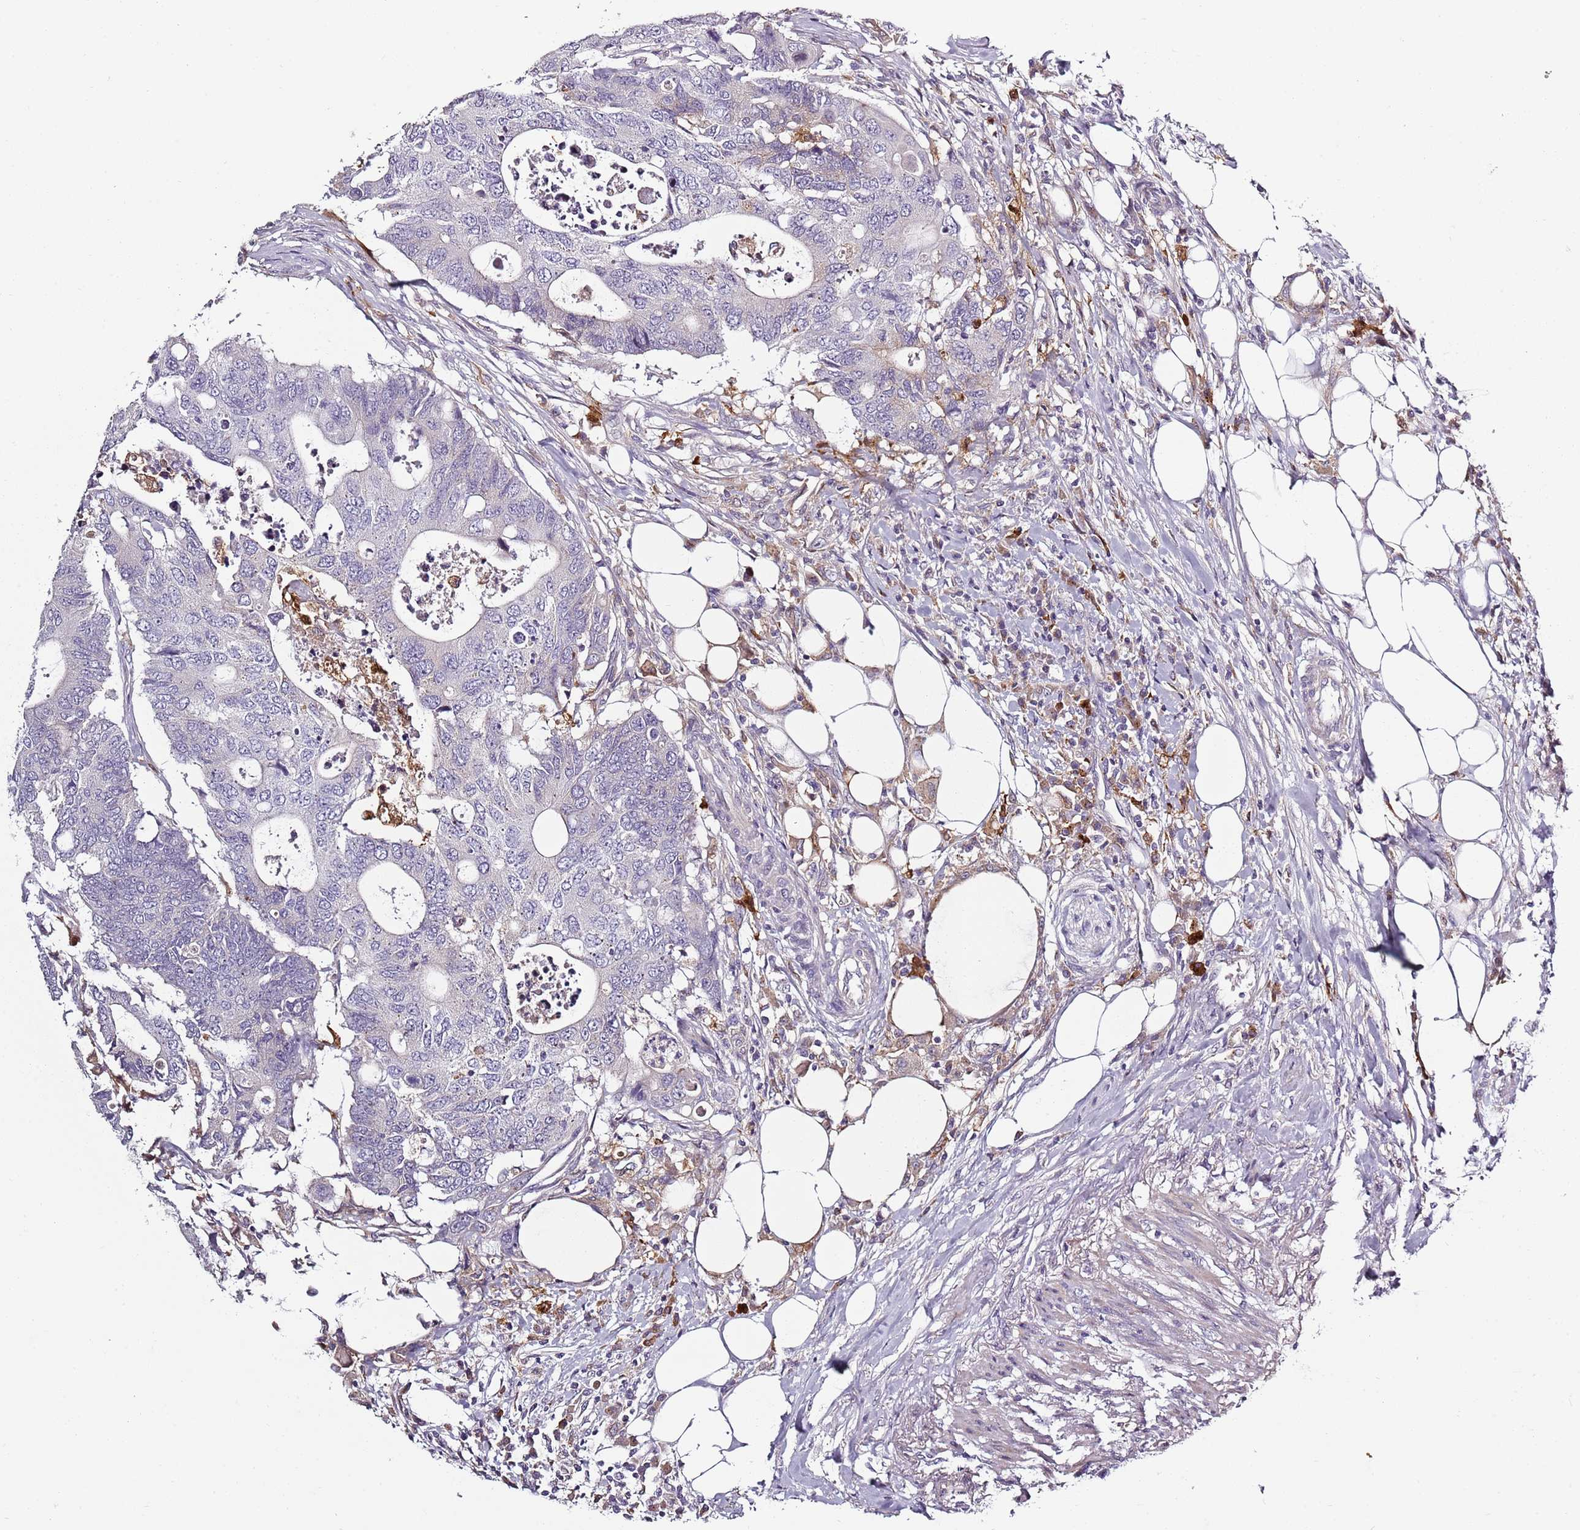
{"staining": {"intensity": "negative", "quantity": "none", "location": "none"}, "tissue": "colorectal cancer", "cell_type": "Tumor cells", "image_type": "cancer", "snomed": [{"axis": "morphology", "description": "Adenocarcinoma, NOS"}, {"axis": "topography", "description": "Colon"}], "caption": "The immunohistochemistry (IHC) image has no significant positivity in tumor cells of colorectal adenocarcinoma tissue.", "gene": "CC2D2B", "patient": {"sex": "male", "age": 71}}